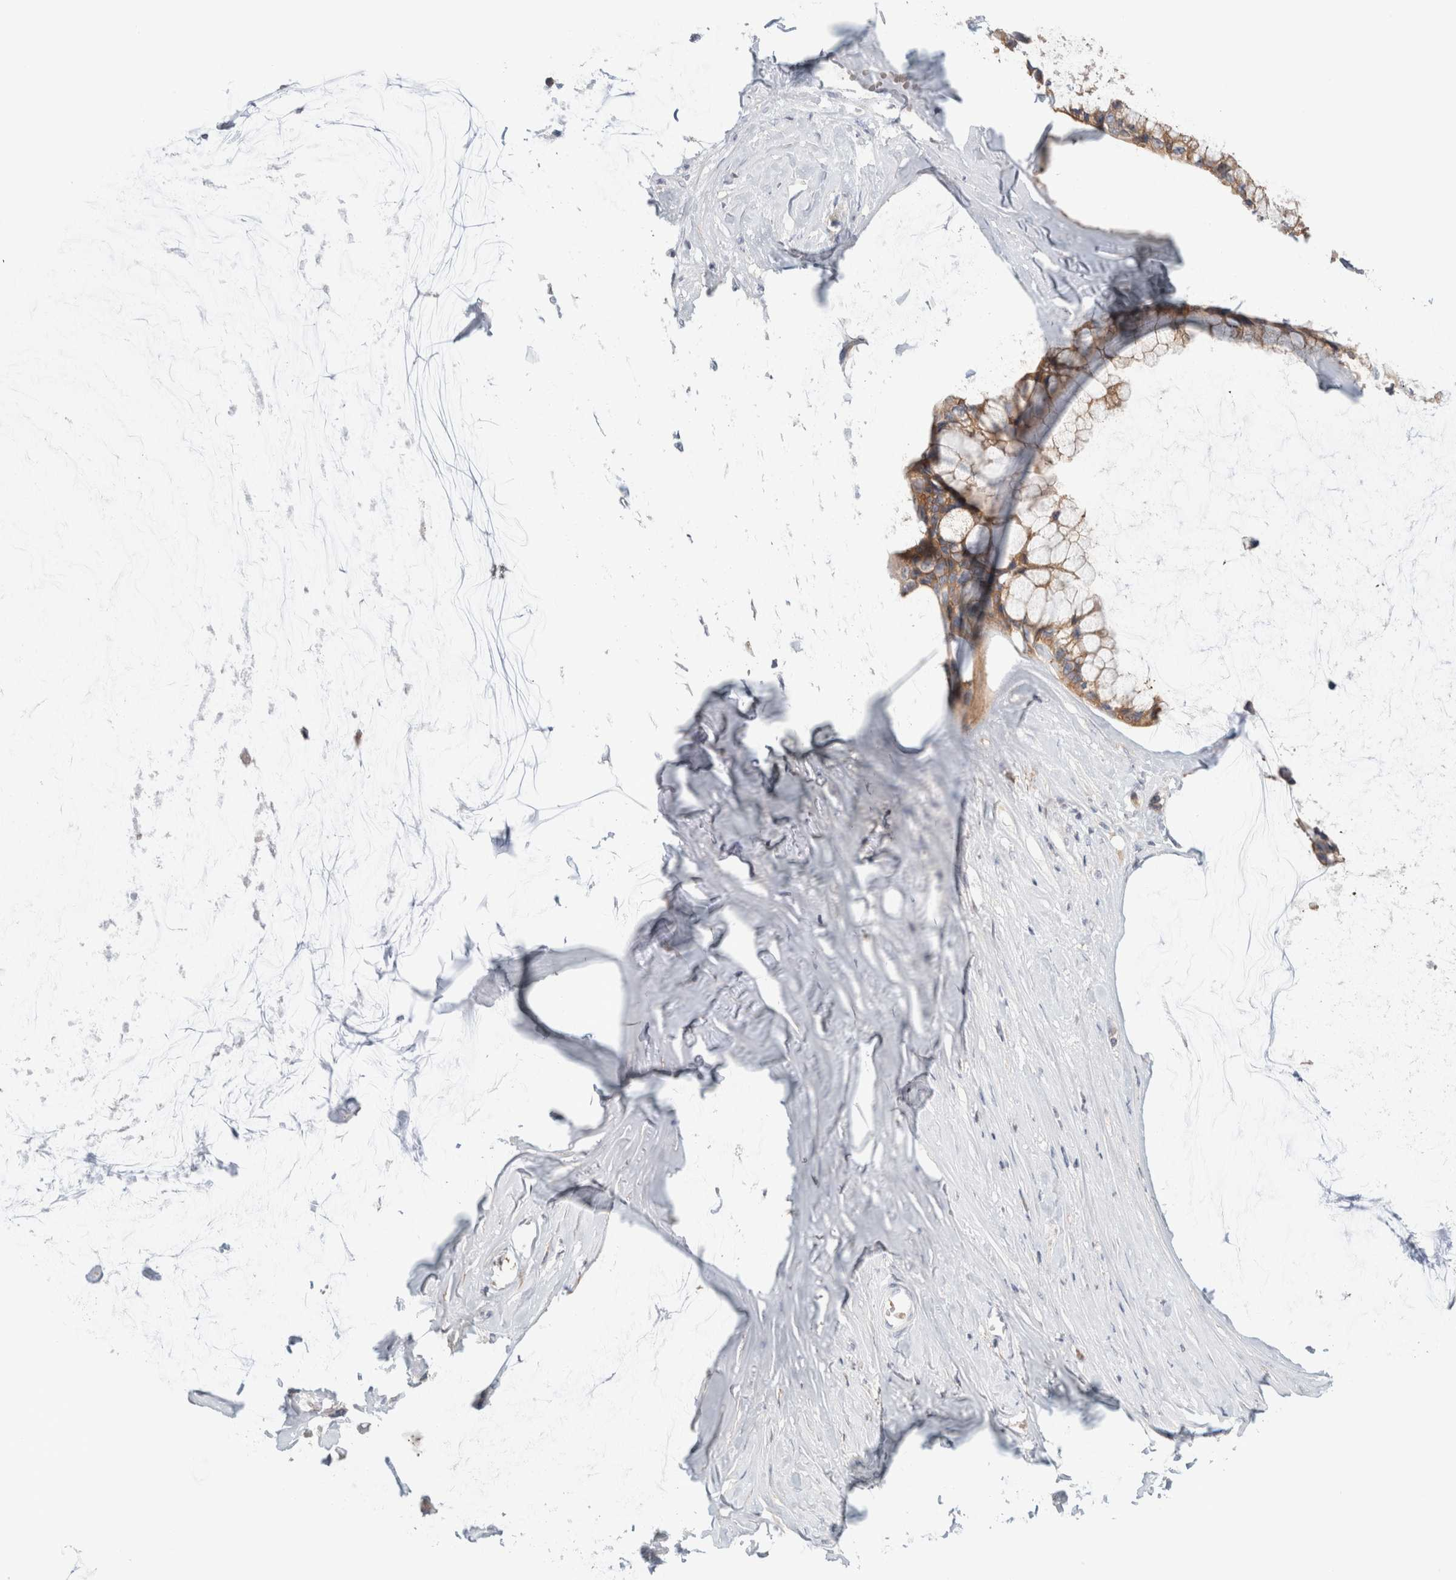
{"staining": {"intensity": "moderate", "quantity": ">75%", "location": "cytoplasmic/membranous"}, "tissue": "ovarian cancer", "cell_type": "Tumor cells", "image_type": "cancer", "snomed": [{"axis": "morphology", "description": "Cystadenocarcinoma, mucinous, NOS"}, {"axis": "topography", "description": "Ovary"}], "caption": "Ovarian cancer (mucinous cystadenocarcinoma) was stained to show a protein in brown. There is medium levels of moderate cytoplasmic/membranous staining in approximately >75% of tumor cells.", "gene": "KLHL14", "patient": {"sex": "female", "age": 39}}